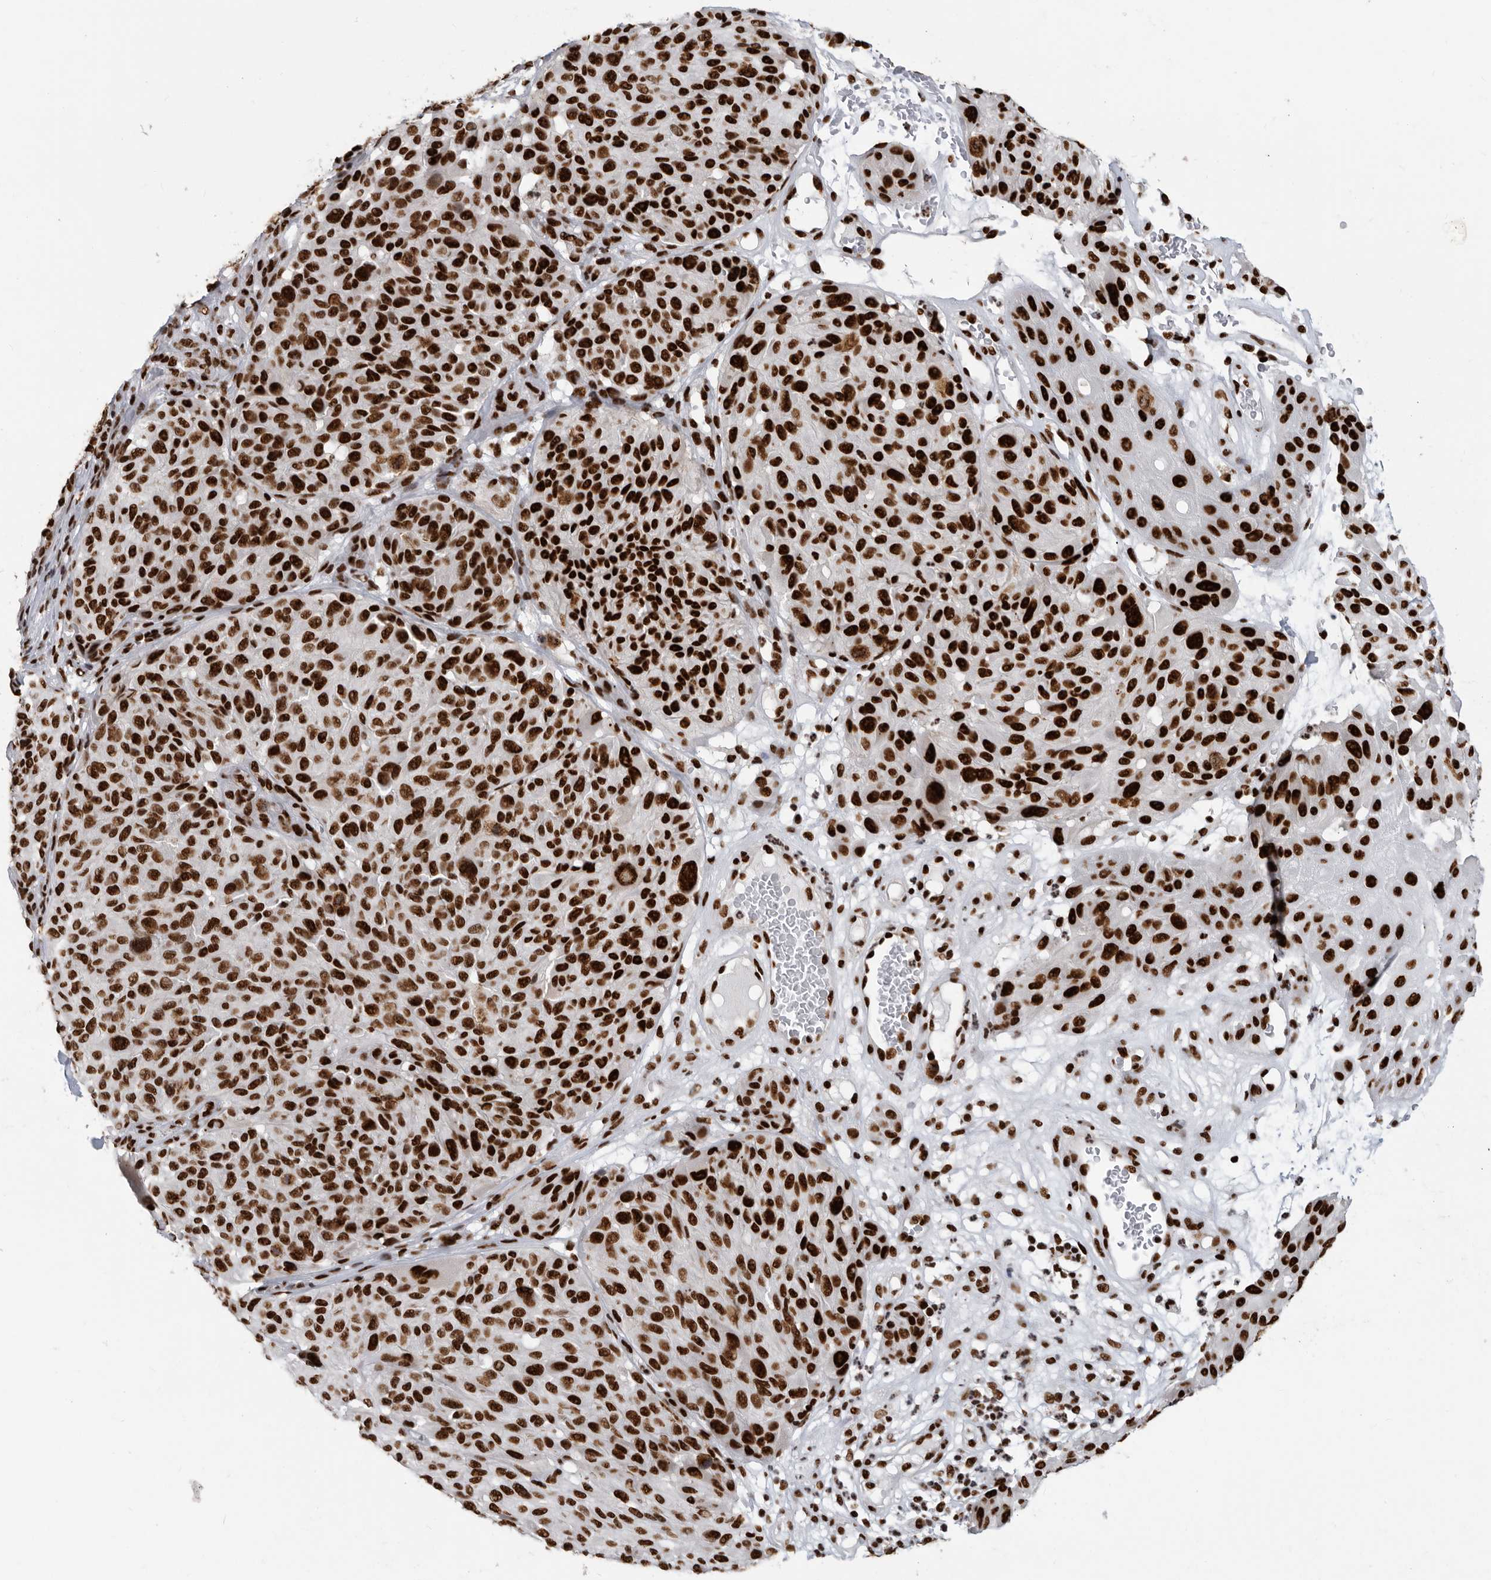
{"staining": {"intensity": "strong", "quantity": ">75%", "location": "nuclear"}, "tissue": "melanoma", "cell_type": "Tumor cells", "image_type": "cancer", "snomed": [{"axis": "morphology", "description": "Malignant melanoma, NOS"}, {"axis": "topography", "description": "Skin"}], "caption": "Human melanoma stained with a brown dye exhibits strong nuclear positive staining in about >75% of tumor cells.", "gene": "BCLAF1", "patient": {"sex": "male", "age": 83}}